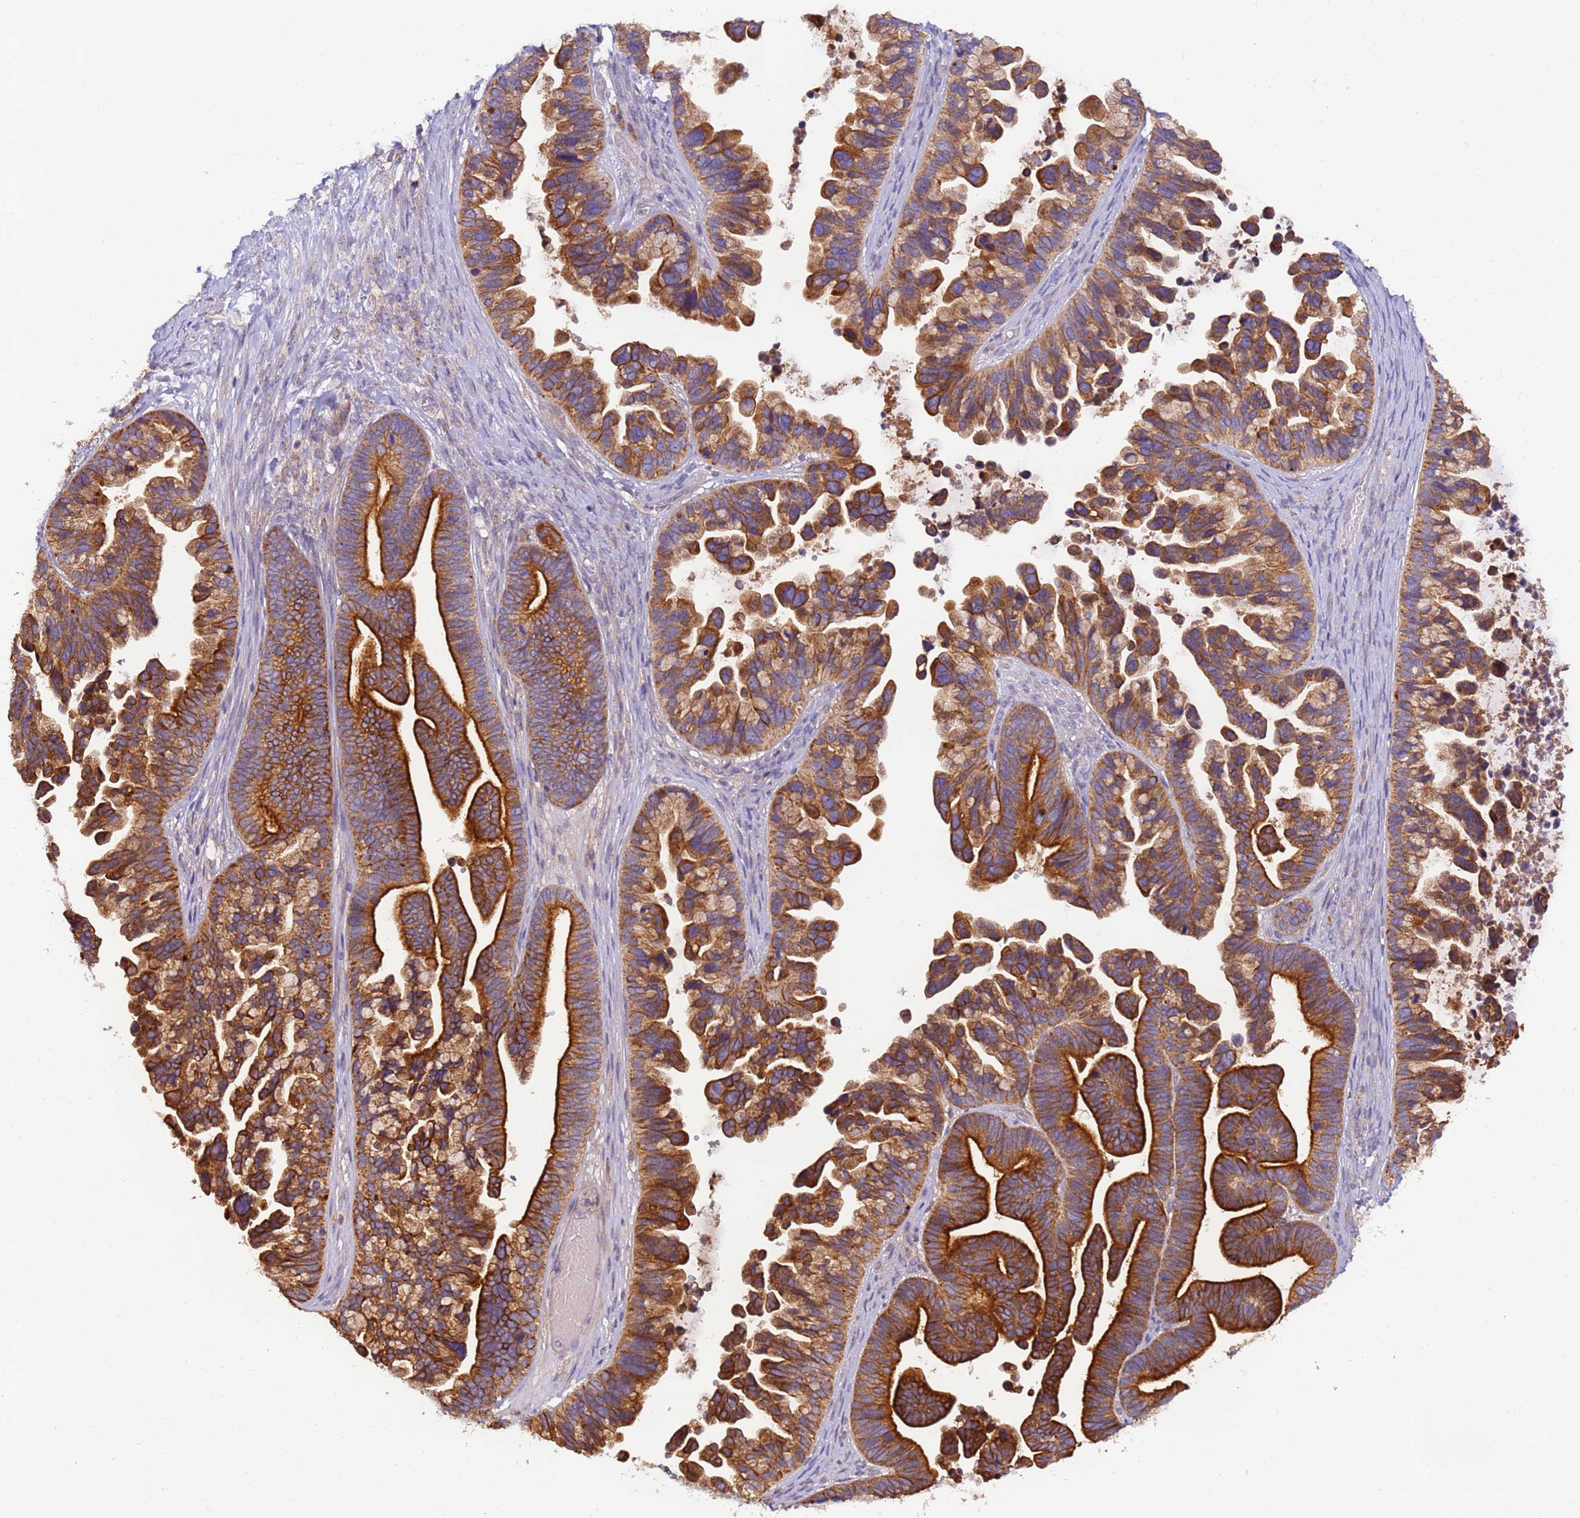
{"staining": {"intensity": "strong", "quantity": ">75%", "location": "cytoplasmic/membranous"}, "tissue": "ovarian cancer", "cell_type": "Tumor cells", "image_type": "cancer", "snomed": [{"axis": "morphology", "description": "Cystadenocarcinoma, serous, NOS"}, {"axis": "topography", "description": "Ovary"}], "caption": "Brown immunohistochemical staining in serous cystadenocarcinoma (ovarian) reveals strong cytoplasmic/membranous expression in about >75% of tumor cells.", "gene": "TIGAR", "patient": {"sex": "female", "age": 56}}